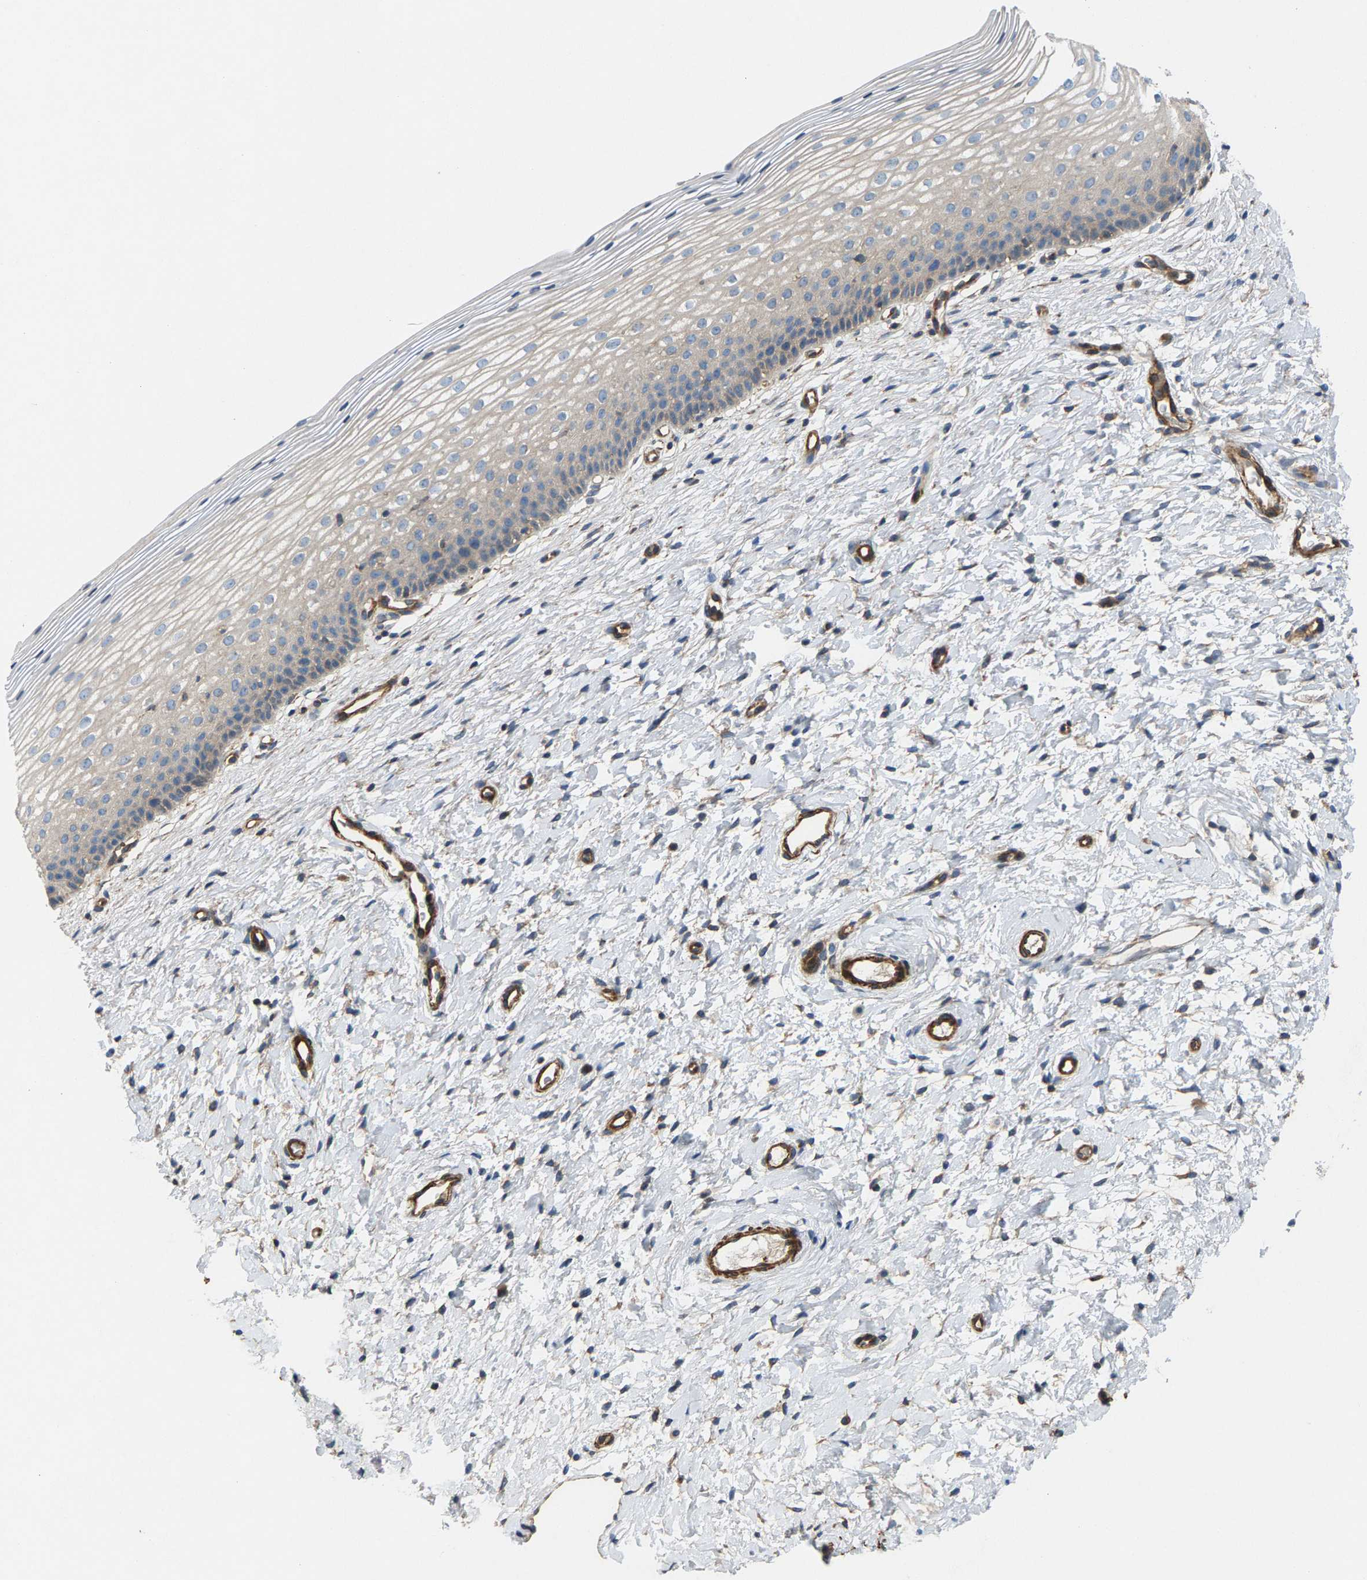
{"staining": {"intensity": "weak", "quantity": ">75%", "location": "cytoplasmic/membranous"}, "tissue": "cervix", "cell_type": "Glandular cells", "image_type": "normal", "snomed": [{"axis": "morphology", "description": "Normal tissue, NOS"}, {"axis": "topography", "description": "Cervix"}], "caption": "Protein staining exhibits weak cytoplasmic/membranous expression in approximately >75% of glandular cells in normal cervix. The staining is performed using DAB brown chromogen to label protein expression. The nuclei are counter-stained blue using hematoxylin.", "gene": "PDCL", "patient": {"sex": "female", "age": 72}}